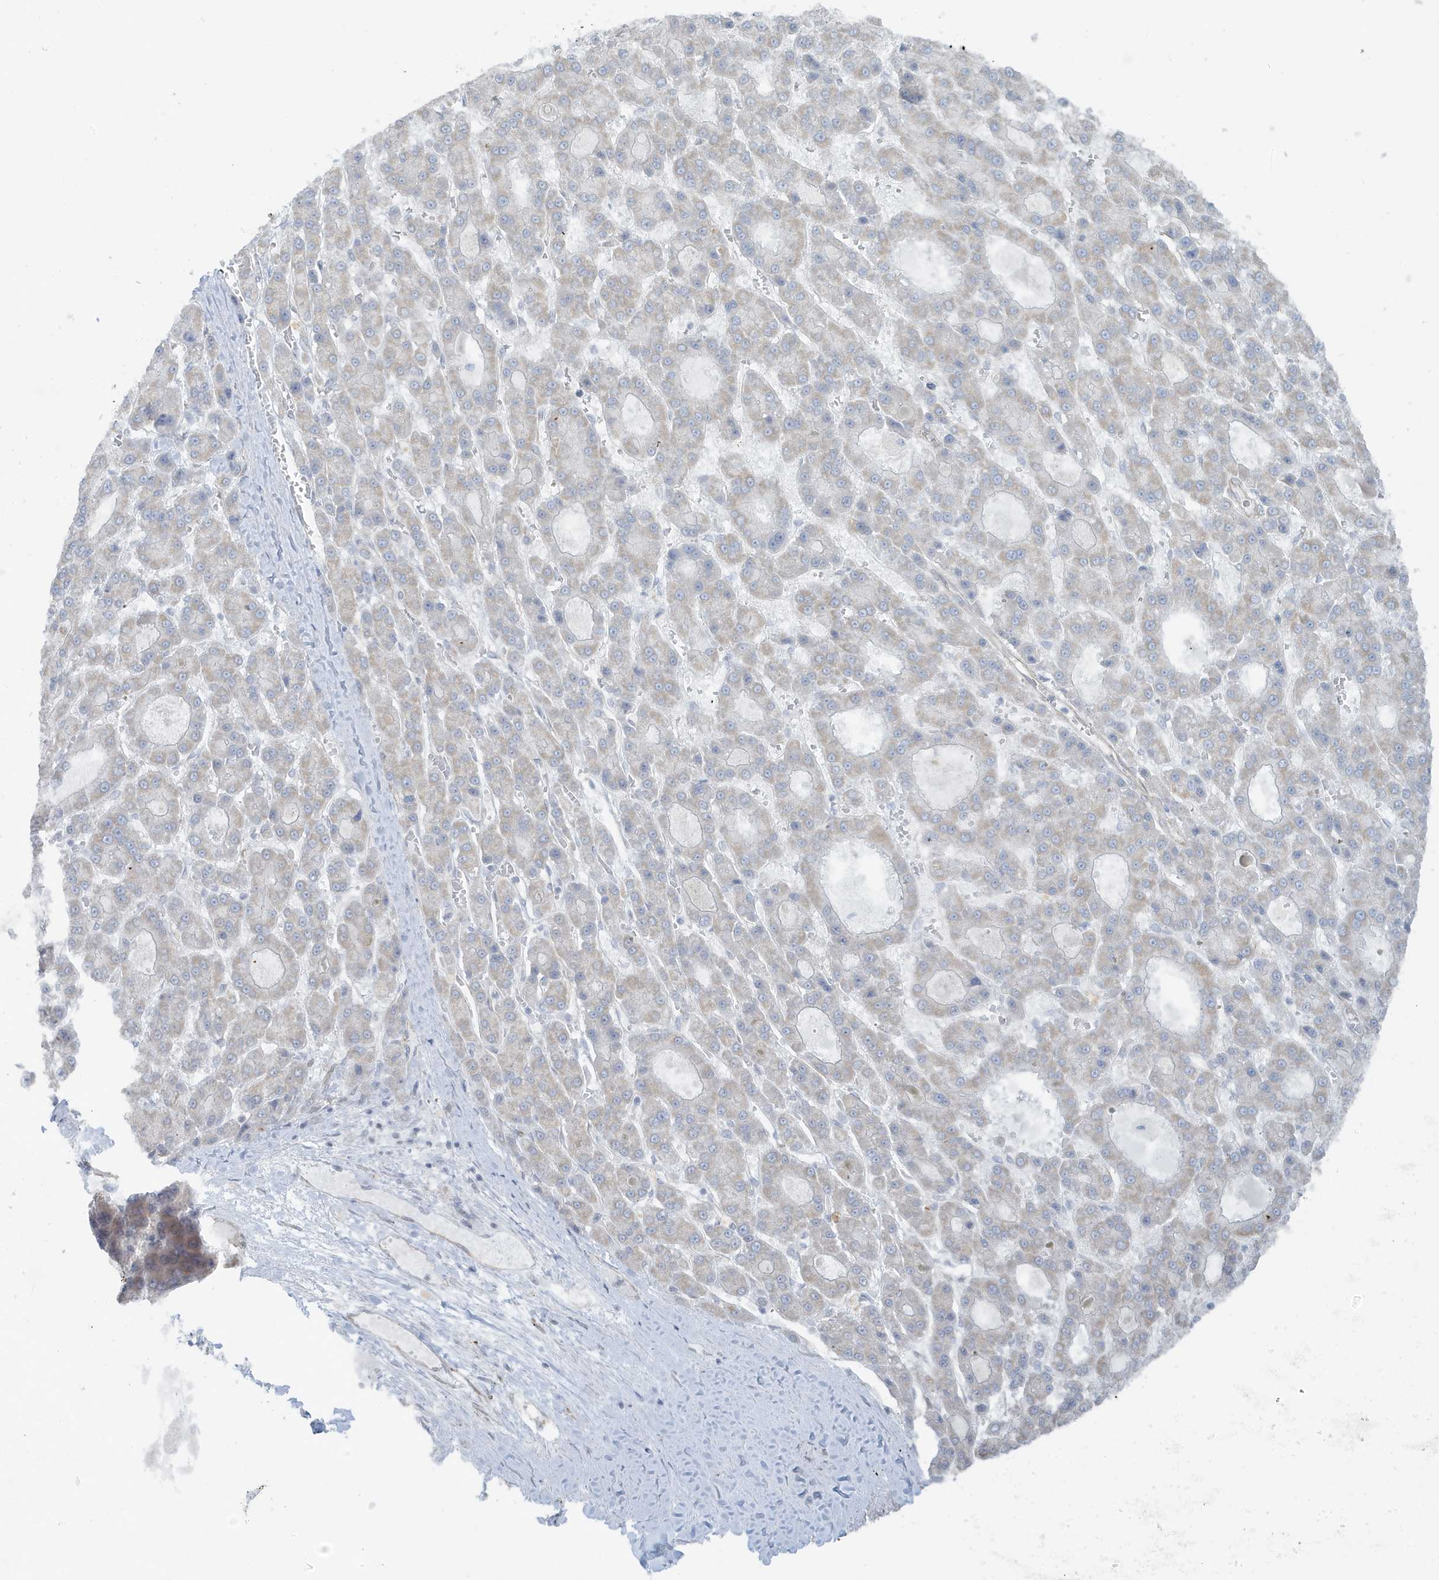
{"staining": {"intensity": "weak", "quantity": "25%-75%", "location": "cytoplasmic/membranous"}, "tissue": "liver cancer", "cell_type": "Tumor cells", "image_type": "cancer", "snomed": [{"axis": "morphology", "description": "Carcinoma, Hepatocellular, NOS"}, {"axis": "topography", "description": "Liver"}], "caption": "There is low levels of weak cytoplasmic/membranous staining in tumor cells of liver hepatocellular carcinoma, as demonstrated by immunohistochemical staining (brown color).", "gene": "CHCHD4", "patient": {"sex": "male", "age": 70}}